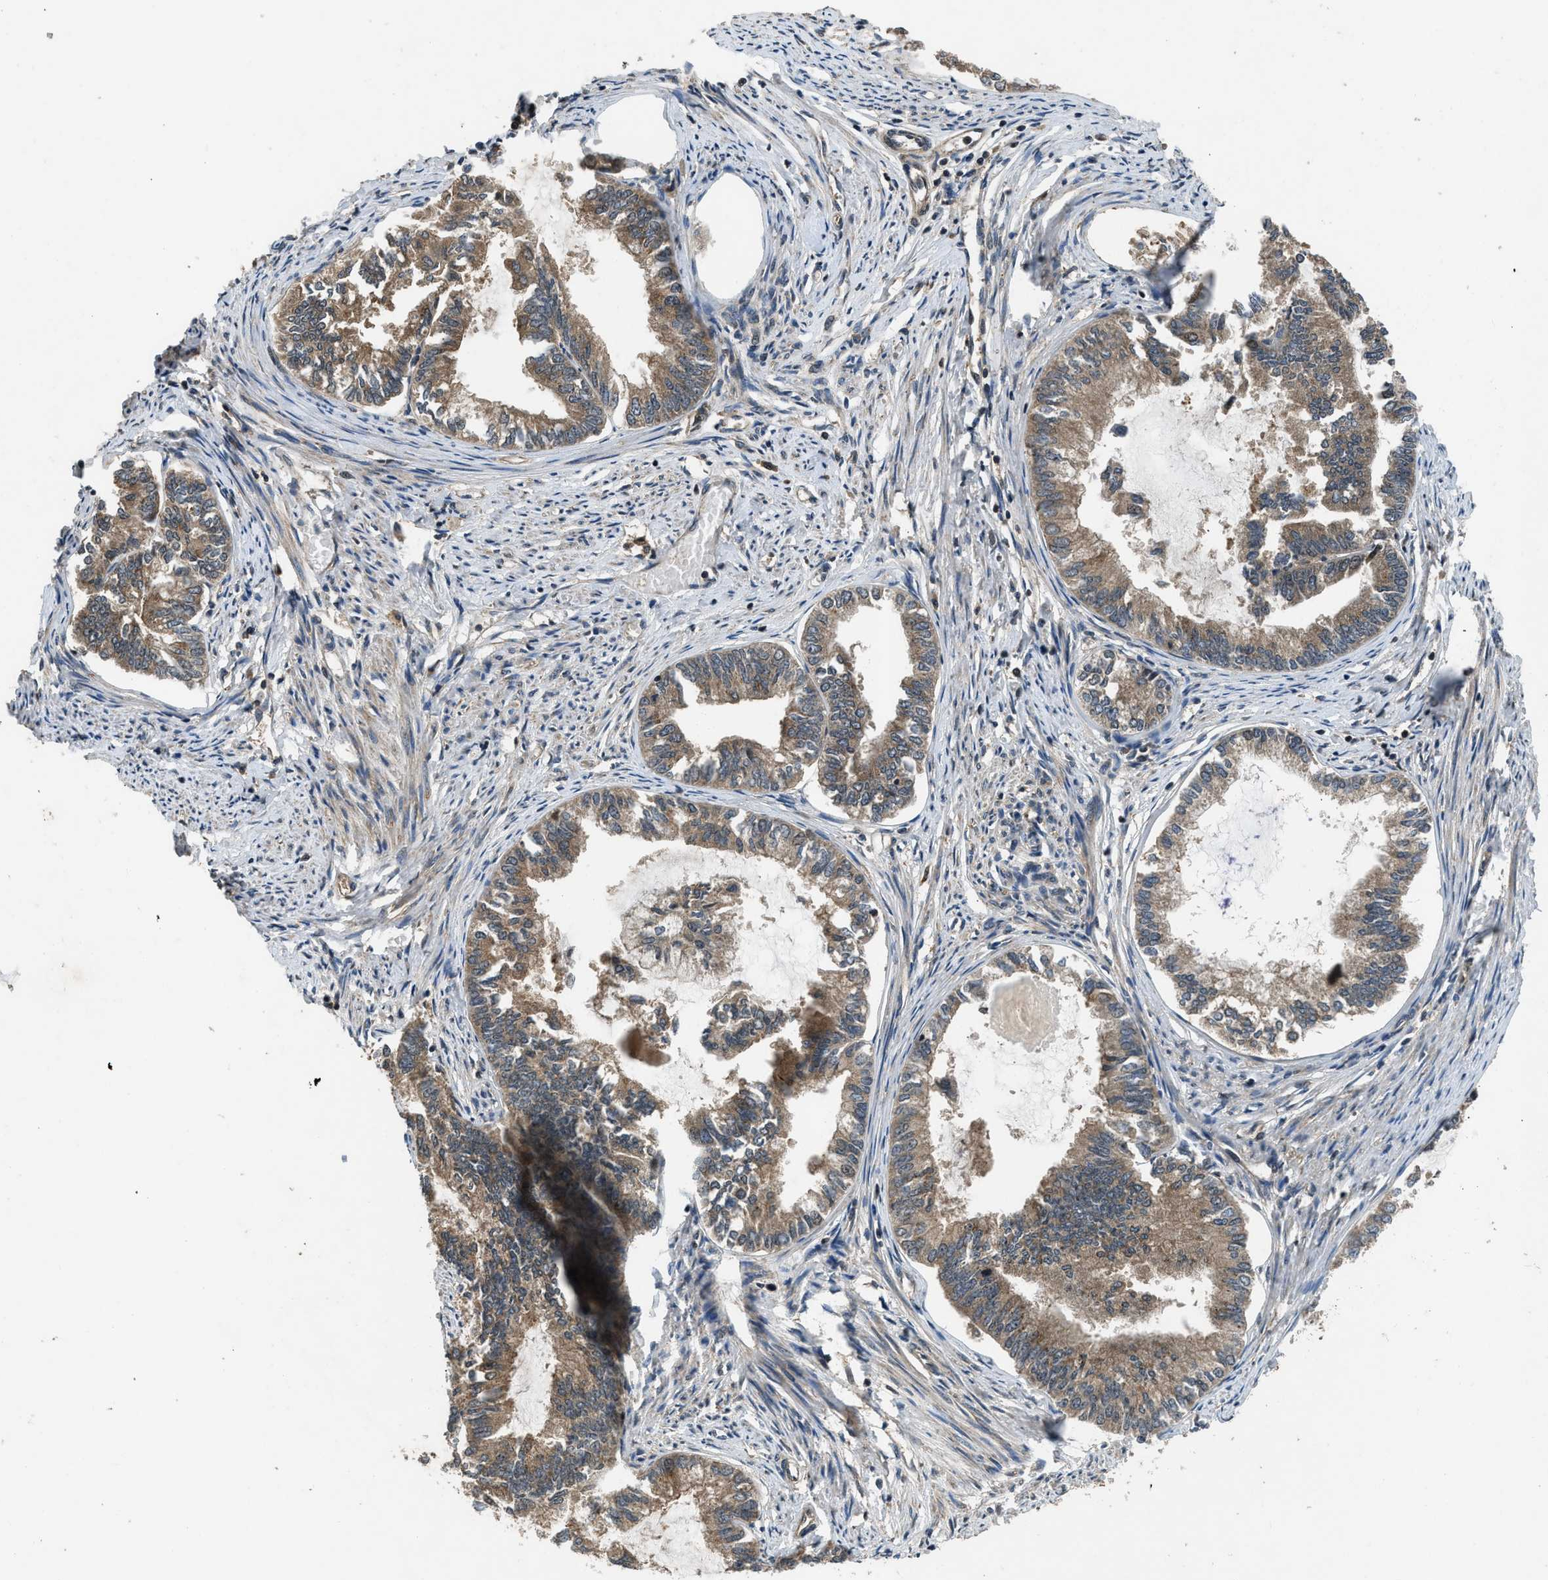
{"staining": {"intensity": "moderate", "quantity": ">75%", "location": "cytoplasmic/membranous"}, "tissue": "endometrial cancer", "cell_type": "Tumor cells", "image_type": "cancer", "snomed": [{"axis": "morphology", "description": "Adenocarcinoma, NOS"}, {"axis": "topography", "description": "Endometrium"}], "caption": "Immunohistochemistry (DAB (3,3'-diaminobenzidine)) staining of endometrial adenocarcinoma exhibits moderate cytoplasmic/membranous protein staining in approximately >75% of tumor cells. (IHC, brightfield microscopy, high magnification).", "gene": "RPS6KB1", "patient": {"sex": "female", "age": 86}}